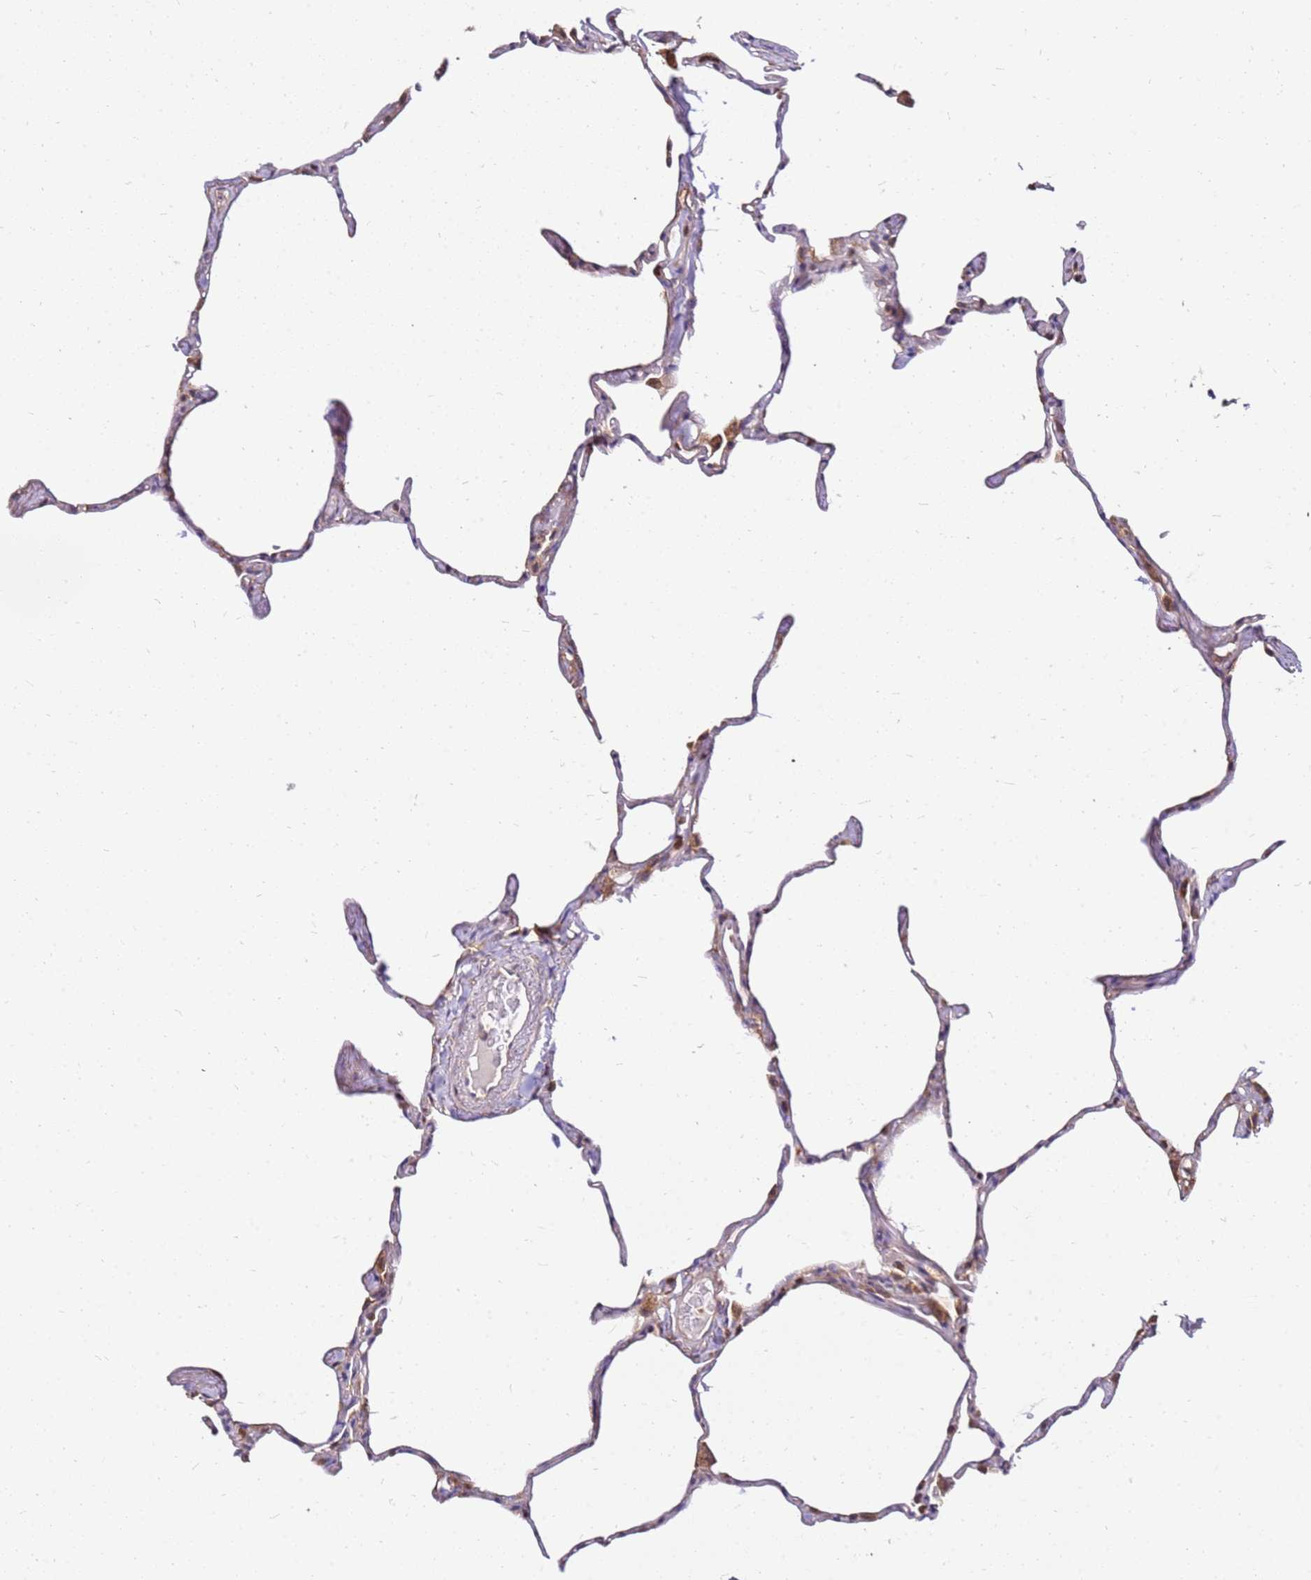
{"staining": {"intensity": "weak", "quantity": ">75%", "location": "cytoplasmic/membranous"}, "tissue": "lung", "cell_type": "Alveolar cells", "image_type": "normal", "snomed": [{"axis": "morphology", "description": "Normal tissue, NOS"}, {"axis": "topography", "description": "Lung"}], "caption": "Human lung stained with a brown dye reveals weak cytoplasmic/membranous positive expression in approximately >75% of alveolar cells.", "gene": "PIH1D1", "patient": {"sex": "male", "age": 65}}